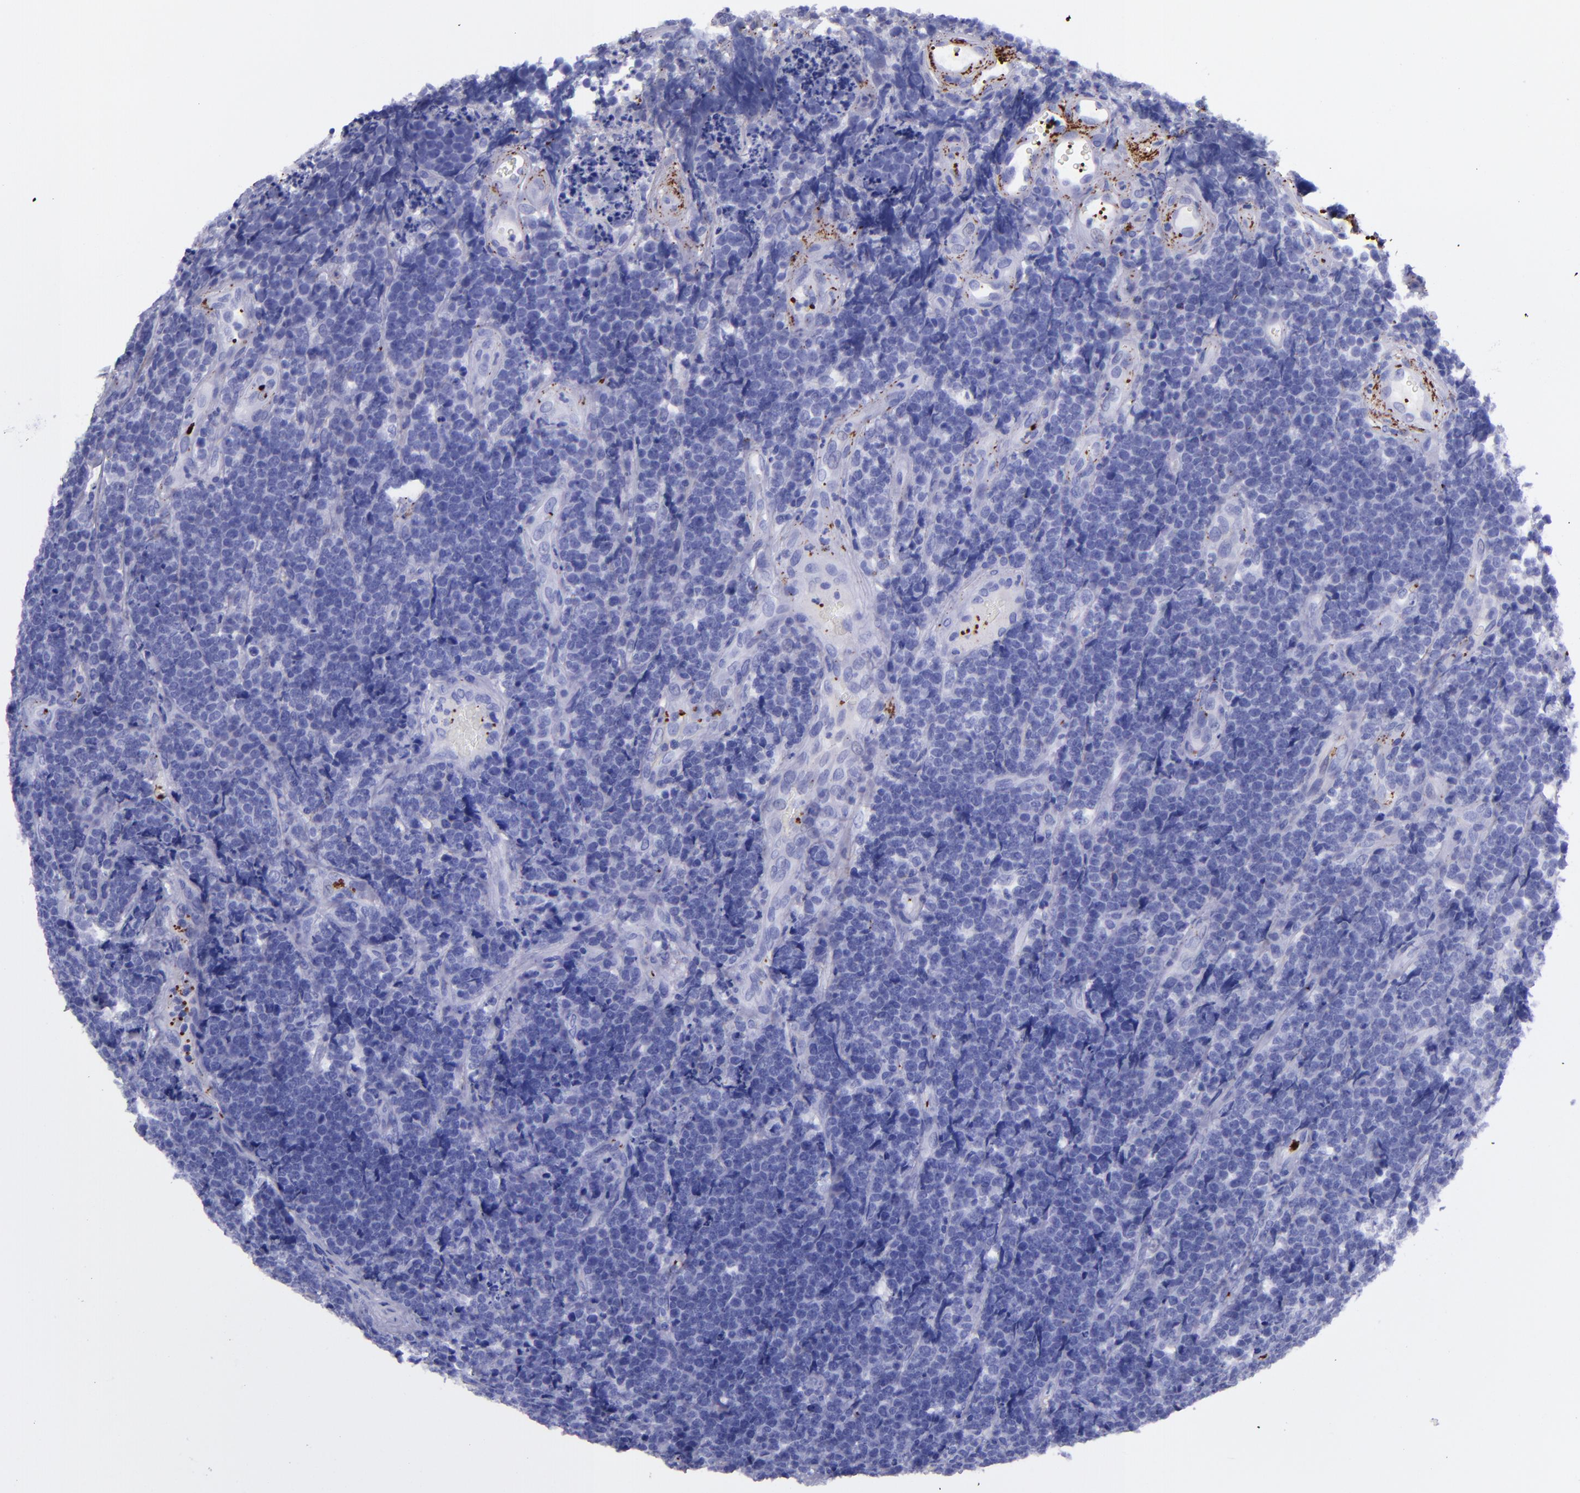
{"staining": {"intensity": "negative", "quantity": "none", "location": "none"}, "tissue": "lymphoma", "cell_type": "Tumor cells", "image_type": "cancer", "snomed": [{"axis": "morphology", "description": "Malignant lymphoma, non-Hodgkin's type, High grade"}, {"axis": "topography", "description": "Small intestine"}, {"axis": "topography", "description": "Colon"}], "caption": "High power microscopy micrograph of an immunohistochemistry (IHC) histopathology image of lymphoma, revealing no significant staining in tumor cells.", "gene": "EFCAB13", "patient": {"sex": "male", "age": 8}}